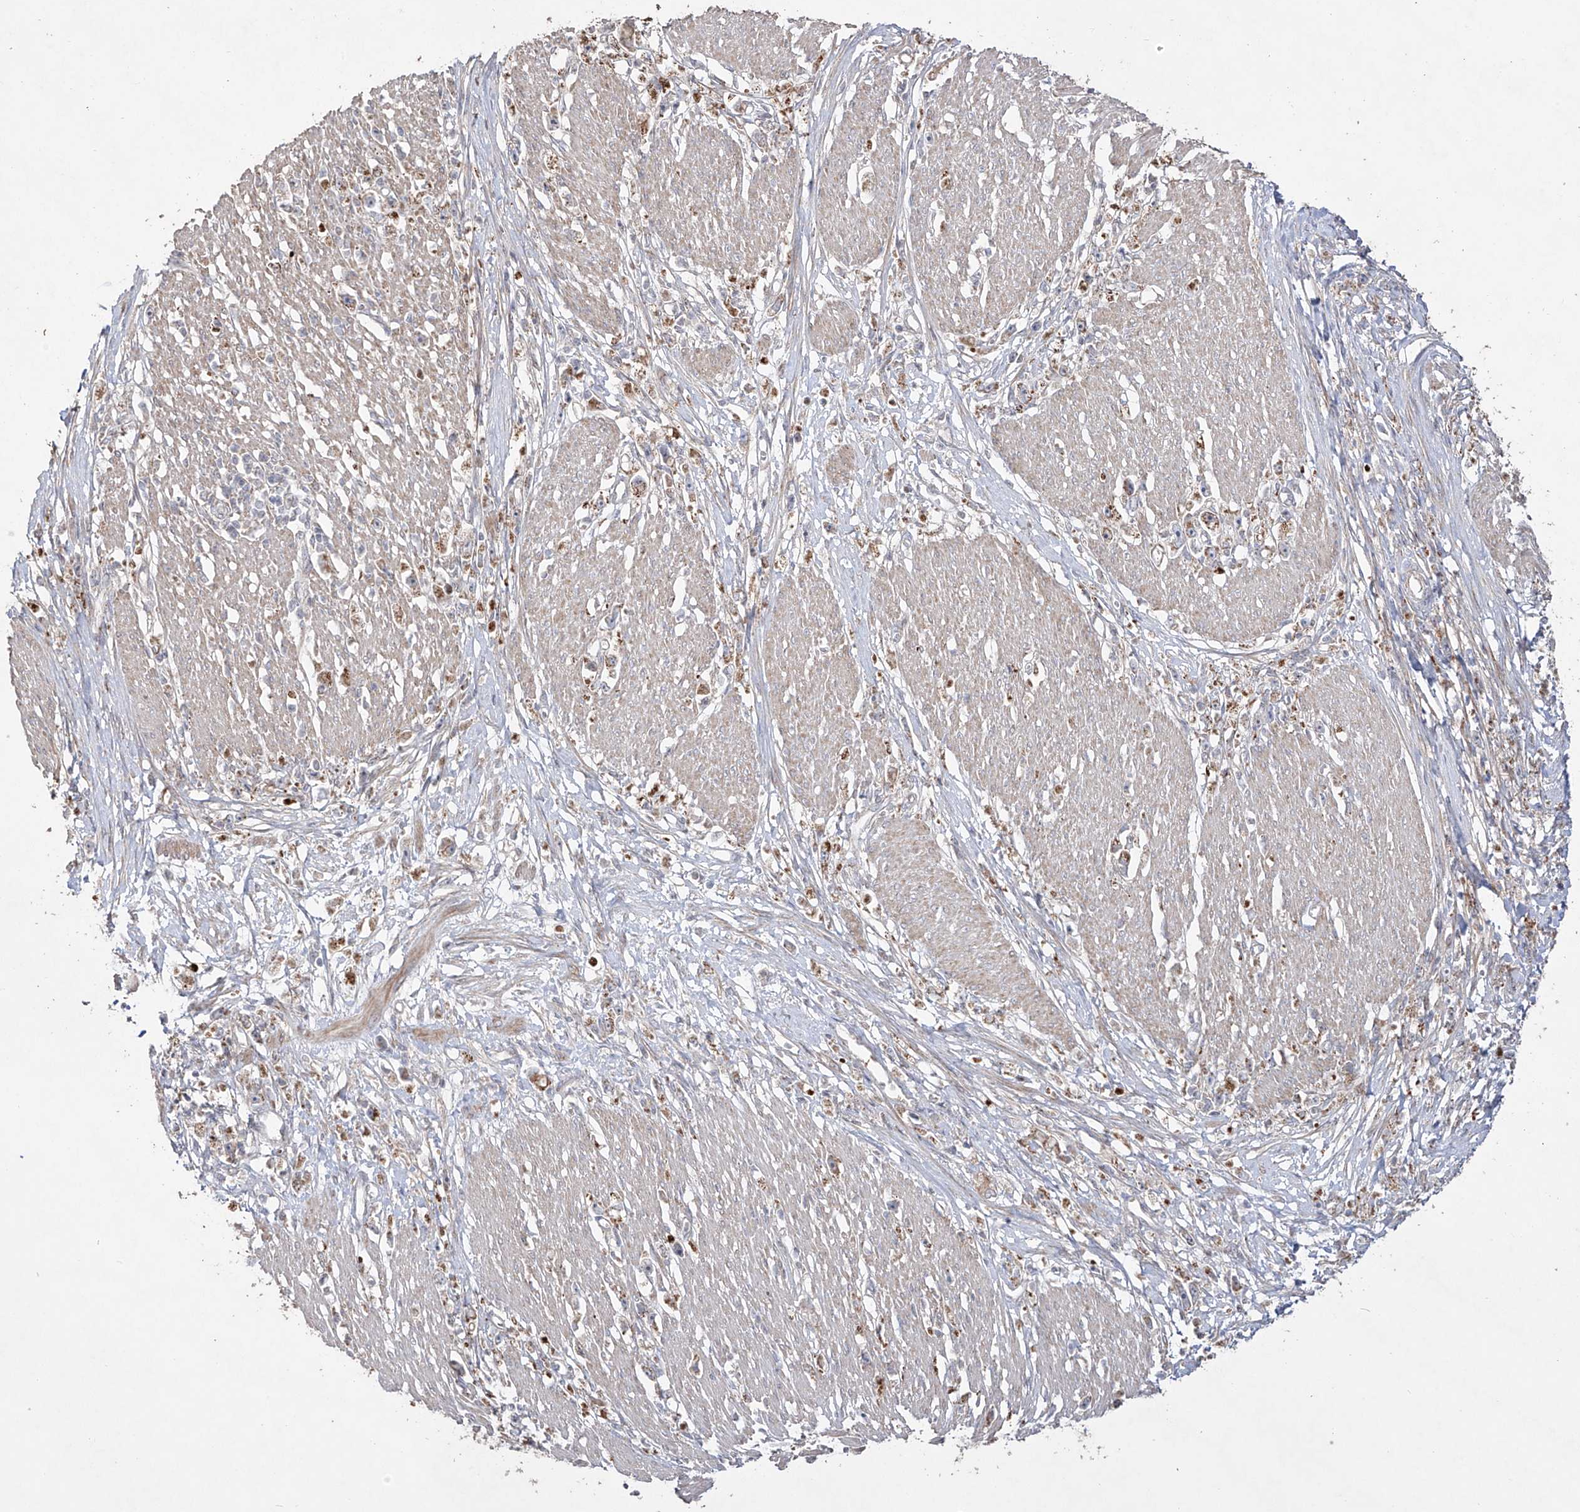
{"staining": {"intensity": "negative", "quantity": "none", "location": "none"}, "tissue": "stomach cancer", "cell_type": "Tumor cells", "image_type": "cancer", "snomed": [{"axis": "morphology", "description": "Adenocarcinoma, NOS"}, {"axis": "topography", "description": "Stomach"}], "caption": "Tumor cells are negative for brown protein staining in stomach cancer. Brightfield microscopy of IHC stained with DAB (3,3'-diaminobenzidine) (brown) and hematoxylin (blue), captured at high magnification.", "gene": "YKT6", "patient": {"sex": "female", "age": 59}}